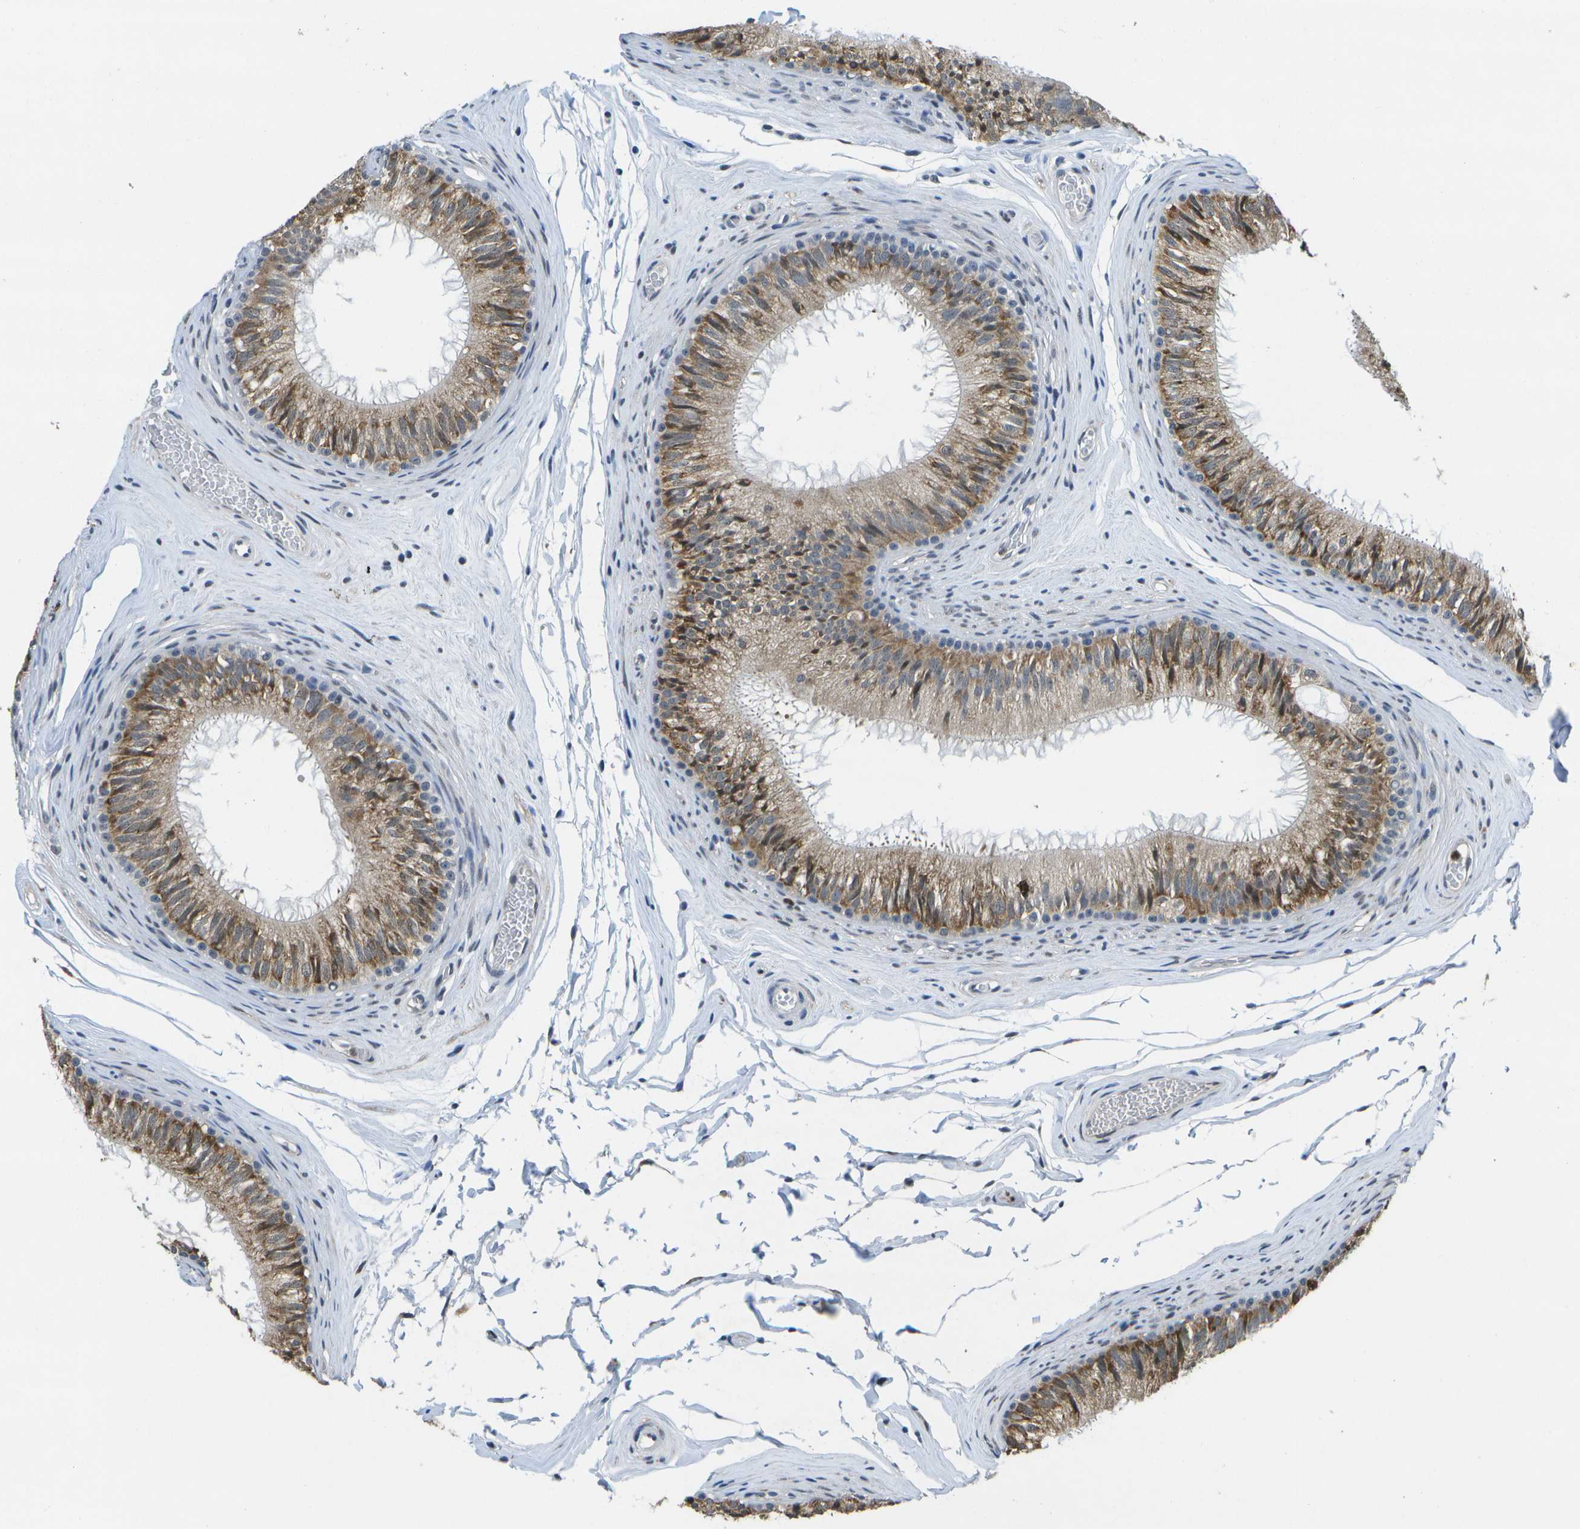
{"staining": {"intensity": "moderate", "quantity": "25%-75%", "location": "cytoplasmic/membranous,nuclear"}, "tissue": "epididymis", "cell_type": "Glandular cells", "image_type": "normal", "snomed": [{"axis": "morphology", "description": "Normal tissue, NOS"}, {"axis": "topography", "description": "Testis"}, {"axis": "topography", "description": "Epididymis"}], "caption": "Immunohistochemistry (IHC) image of benign human epididymis stained for a protein (brown), which reveals medium levels of moderate cytoplasmic/membranous,nuclear staining in about 25%-75% of glandular cells.", "gene": "DSE", "patient": {"sex": "male", "age": 36}}